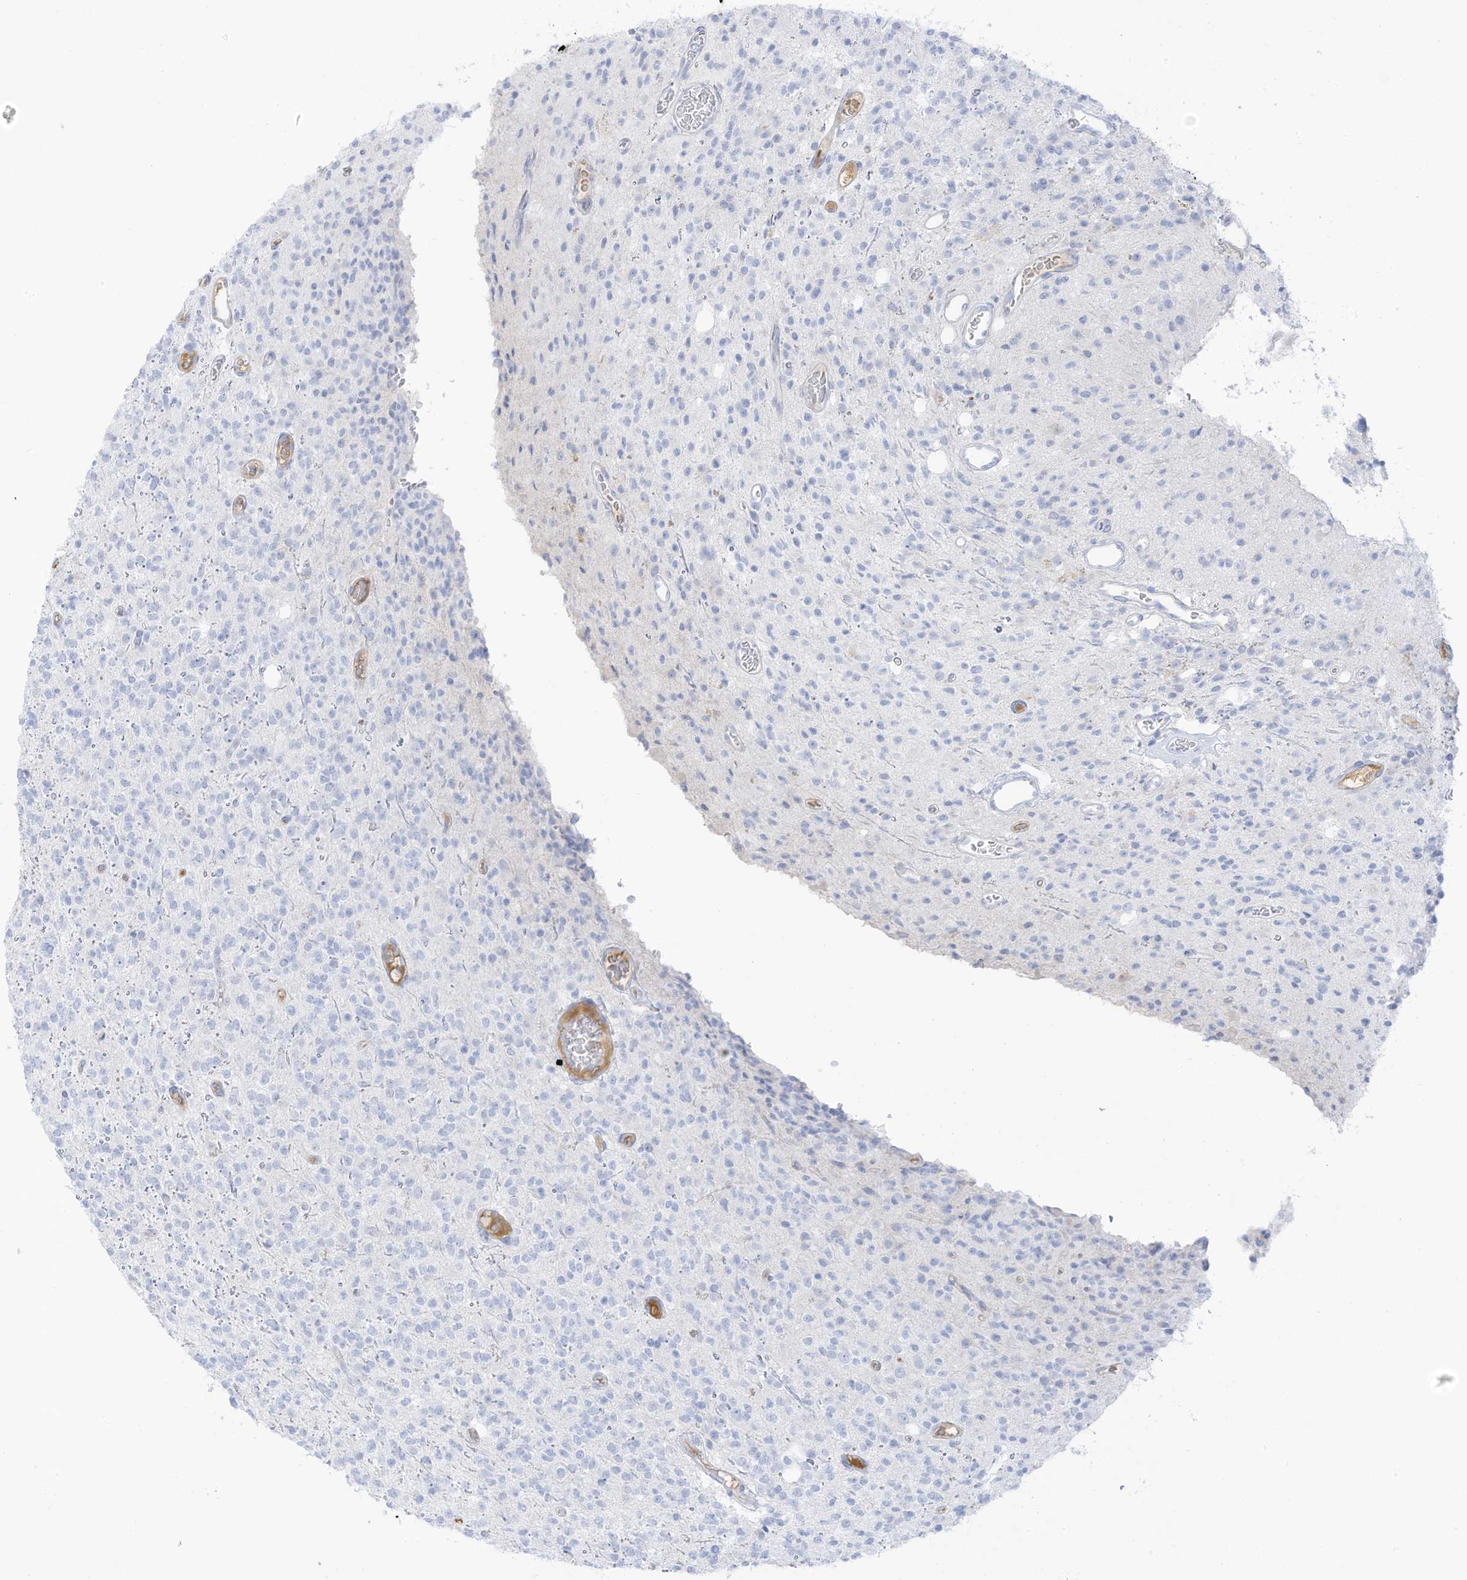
{"staining": {"intensity": "negative", "quantity": "none", "location": "none"}, "tissue": "glioma", "cell_type": "Tumor cells", "image_type": "cancer", "snomed": [{"axis": "morphology", "description": "Glioma, malignant, High grade"}, {"axis": "topography", "description": "Brain"}], "caption": "IHC photomicrograph of human glioma stained for a protein (brown), which exhibits no staining in tumor cells. The staining was performed using DAB (3,3'-diaminobenzidine) to visualize the protein expression in brown, while the nuclei were stained in blue with hematoxylin (Magnification: 20x).", "gene": "HSD17B13", "patient": {"sex": "male", "age": 34}}